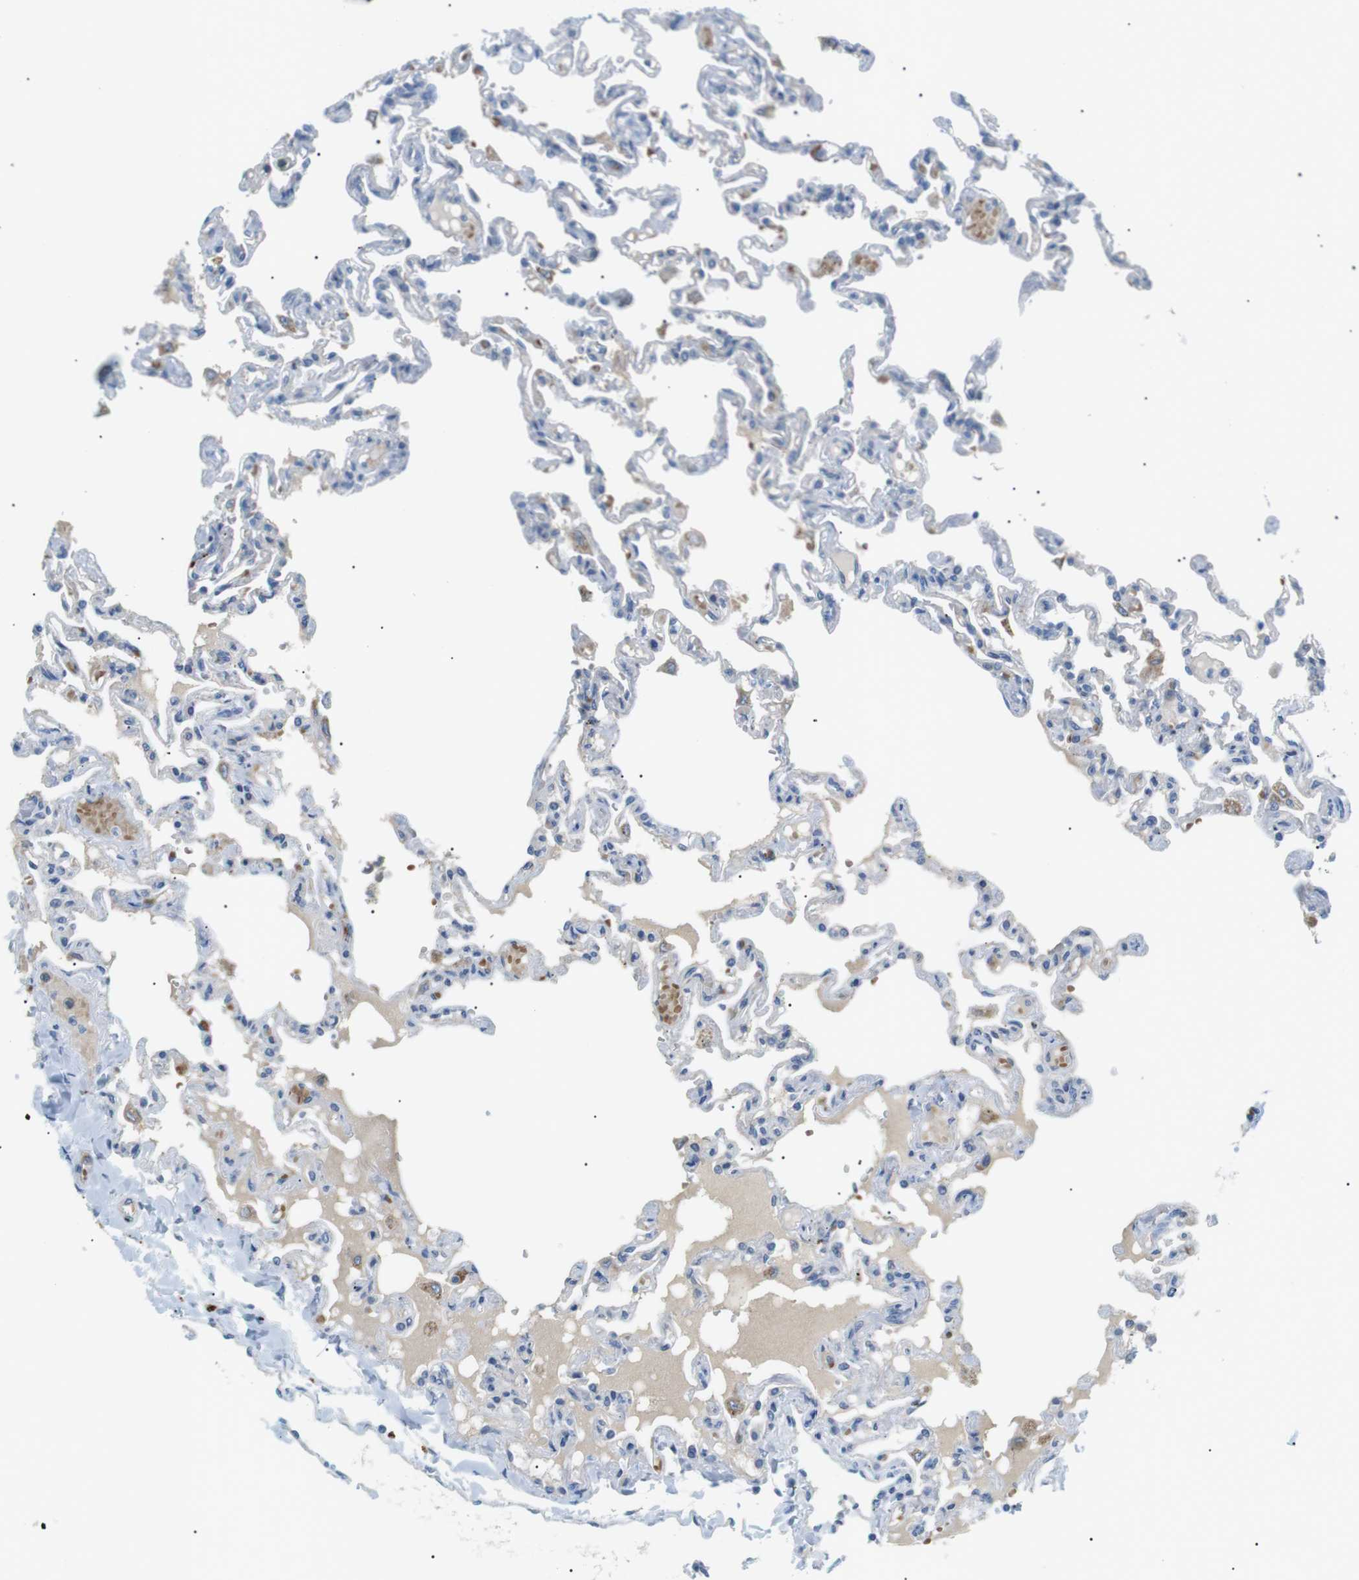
{"staining": {"intensity": "negative", "quantity": "none", "location": "none"}, "tissue": "lung", "cell_type": "Alveolar cells", "image_type": "normal", "snomed": [{"axis": "morphology", "description": "Normal tissue, NOS"}, {"axis": "topography", "description": "Lung"}], "caption": "High magnification brightfield microscopy of unremarkable lung stained with DAB (brown) and counterstained with hematoxylin (blue): alveolar cells show no significant positivity. Brightfield microscopy of immunohistochemistry stained with DAB (brown) and hematoxylin (blue), captured at high magnification.", "gene": "B4GALNT2", "patient": {"sex": "male", "age": 21}}